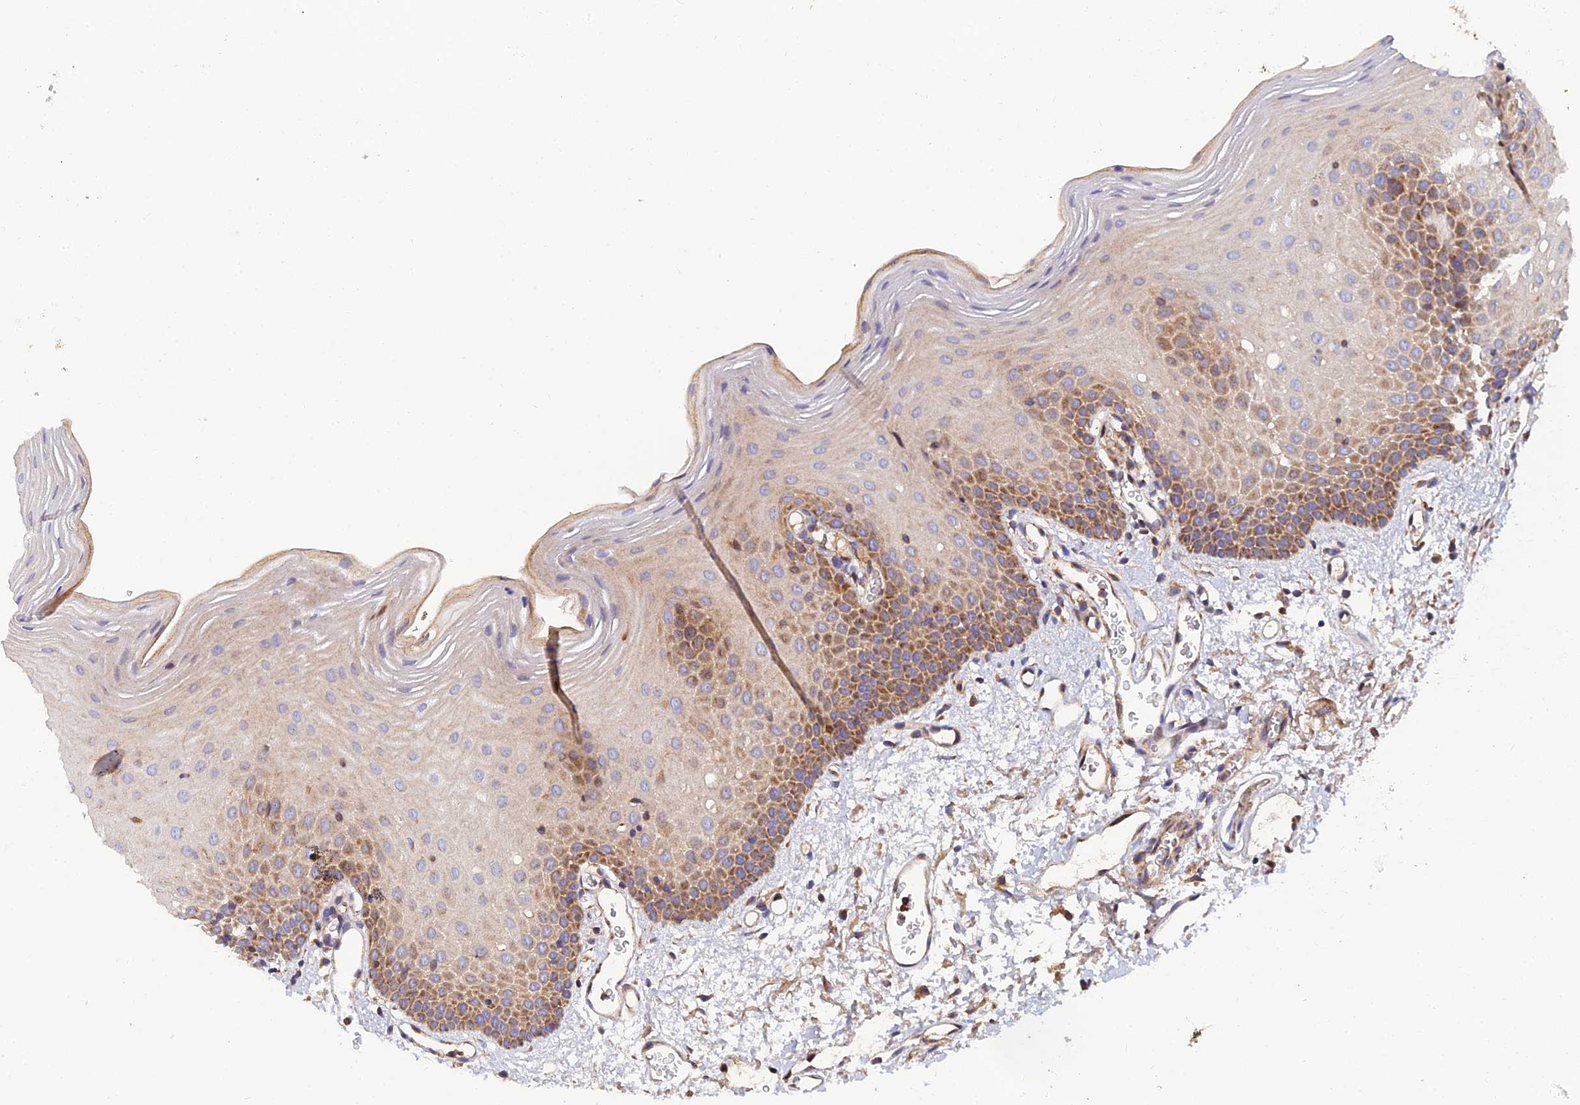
{"staining": {"intensity": "moderate", "quantity": ">75%", "location": "cytoplasmic/membranous"}, "tissue": "oral mucosa", "cell_type": "Squamous epithelial cells", "image_type": "normal", "snomed": [{"axis": "morphology", "description": "Normal tissue, NOS"}, {"axis": "topography", "description": "Oral tissue"}], "caption": "Immunohistochemistry (IHC) histopathology image of unremarkable oral mucosa: oral mucosa stained using immunohistochemistry exhibits medium levels of moderate protein expression localized specifically in the cytoplasmic/membranous of squamous epithelial cells, appearing as a cytoplasmic/membranous brown color.", "gene": "PODNL1", "patient": {"sex": "female", "age": 70}}